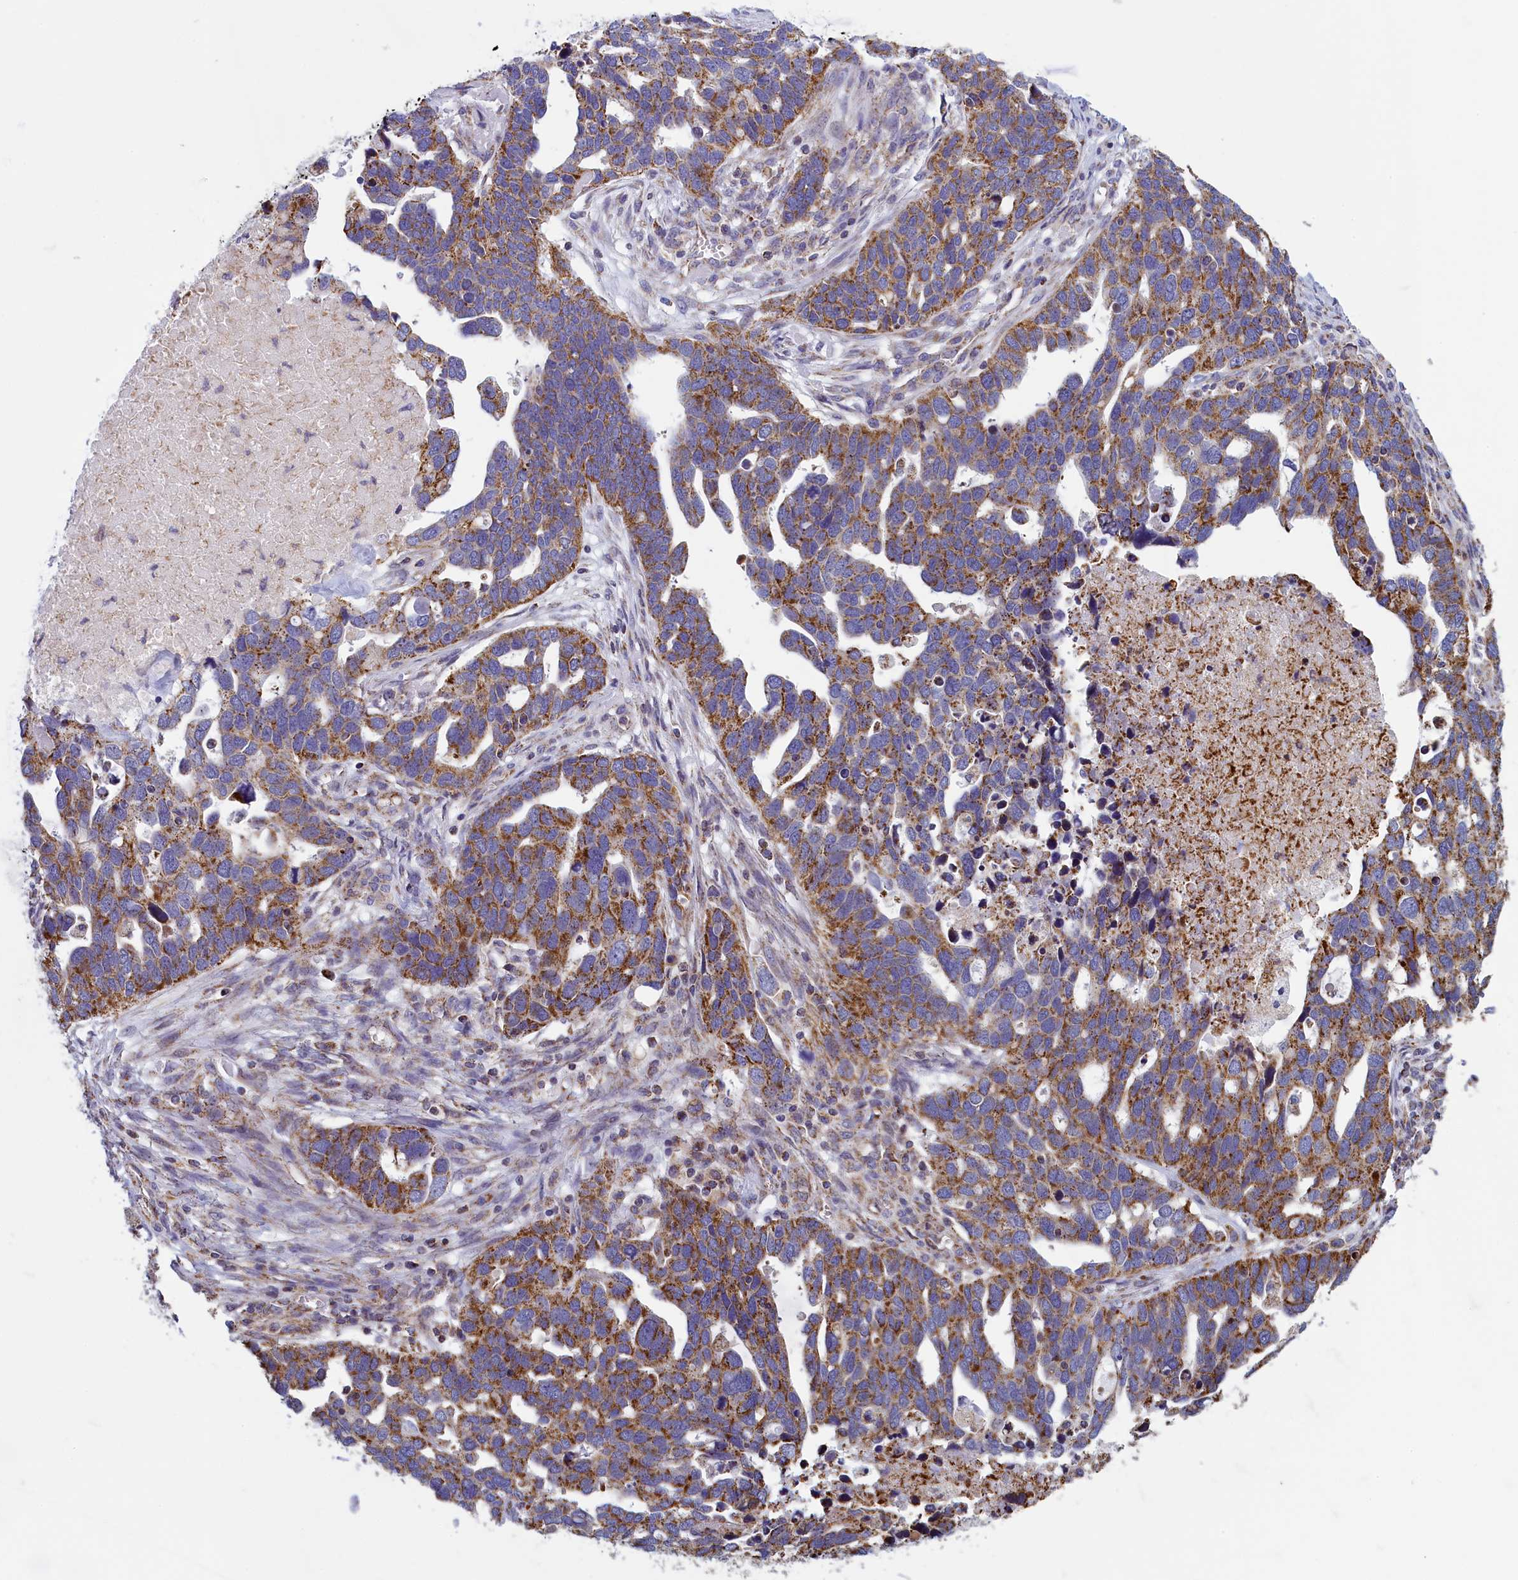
{"staining": {"intensity": "moderate", "quantity": ">75%", "location": "cytoplasmic/membranous"}, "tissue": "ovarian cancer", "cell_type": "Tumor cells", "image_type": "cancer", "snomed": [{"axis": "morphology", "description": "Cystadenocarcinoma, serous, NOS"}, {"axis": "topography", "description": "Ovary"}], "caption": "Serous cystadenocarcinoma (ovarian) stained with immunohistochemistry reveals moderate cytoplasmic/membranous staining in approximately >75% of tumor cells.", "gene": "IFT122", "patient": {"sex": "female", "age": 54}}